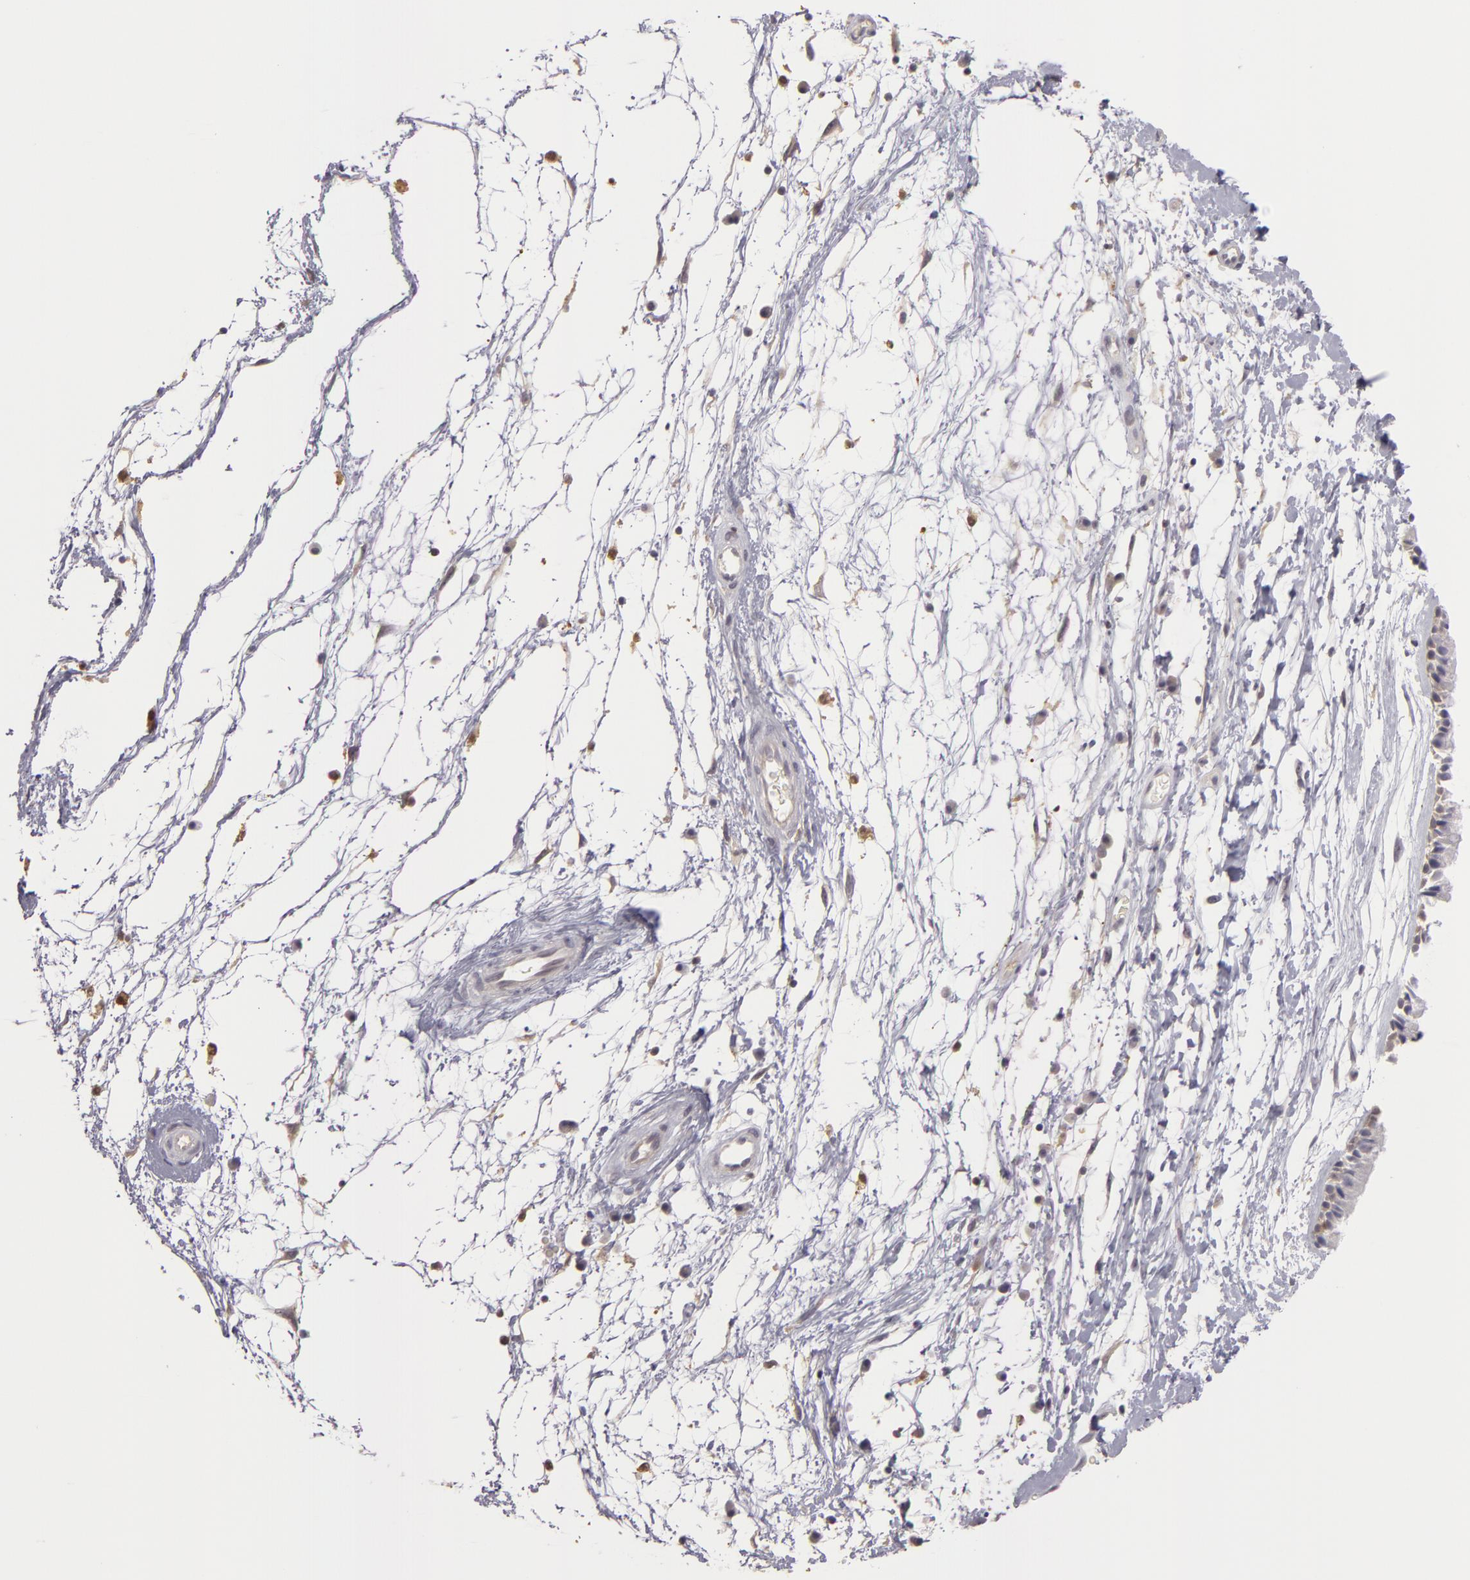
{"staining": {"intensity": "negative", "quantity": "none", "location": "none"}, "tissue": "nasopharynx", "cell_type": "Respiratory epithelial cells", "image_type": "normal", "snomed": [{"axis": "morphology", "description": "Normal tissue, NOS"}, {"axis": "topography", "description": "Nasopharynx"}], "caption": "A histopathology image of human nasopharynx is negative for staining in respiratory epithelial cells. (DAB IHC, high magnification).", "gene": "GNPDA1", "patient": {"sex": "male", "age": 13}}